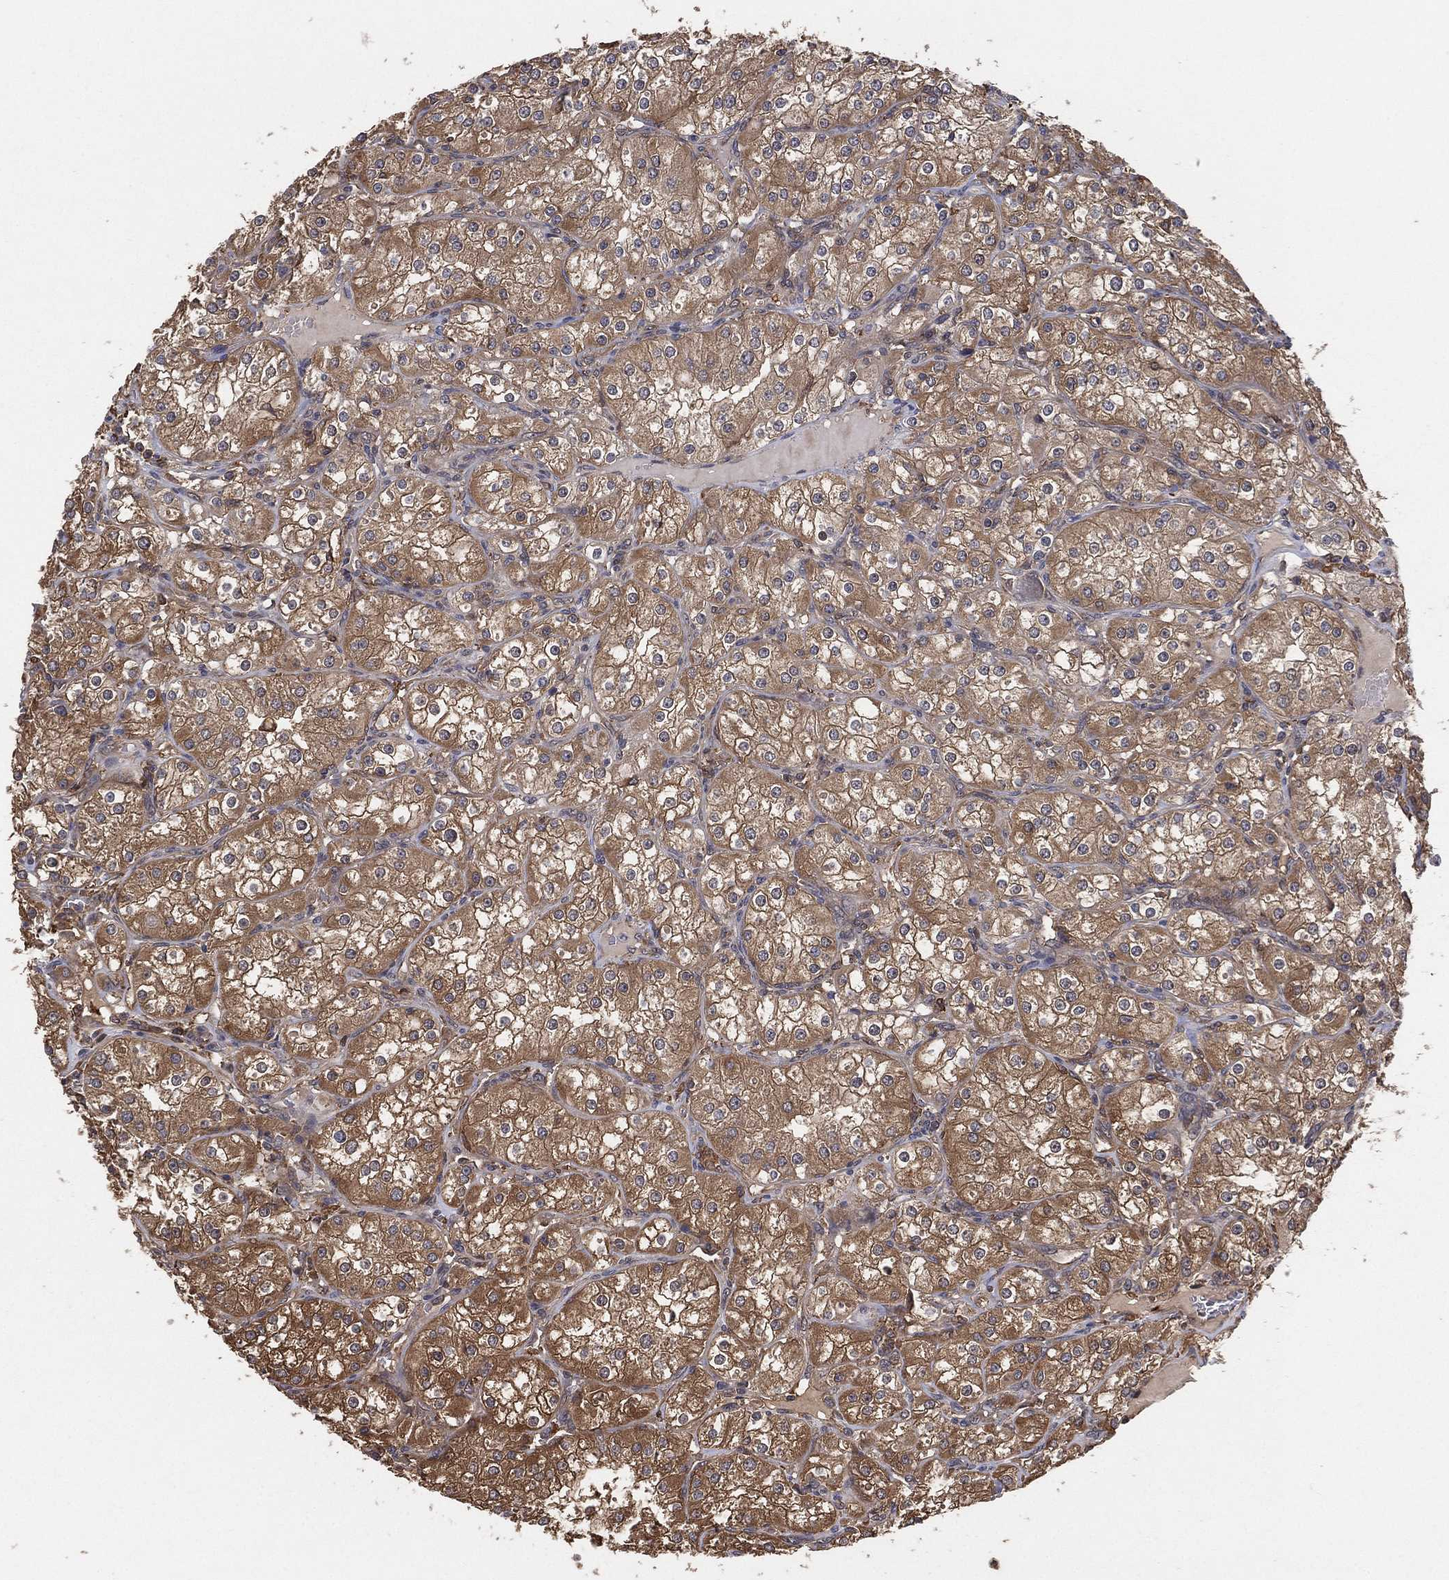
{"staining": {"intensity": "moderate", "quantity": "25%-75%", "location": "cytoplasmic/membranous"}, "tissue": "renal cancer", "cell_type": "Tumor cells", "image_type": "cancer", "snomed": [{"axis": "morphology", "description": "Adenocarcinoma, NOS"}, {"axis": "topography", "description": "Kidney"}], "caption": "A brown stain highlights moderate cytoplasmic/membranous expression of a protein in renal adenocarcinoma tumor cells. Using DAB (brown) and hematoxylin (blue) stains, captured at high magnification using brightfield microscopy.", "gene": "PSMG4", "patient": {"sex": "male", "age": 77}}